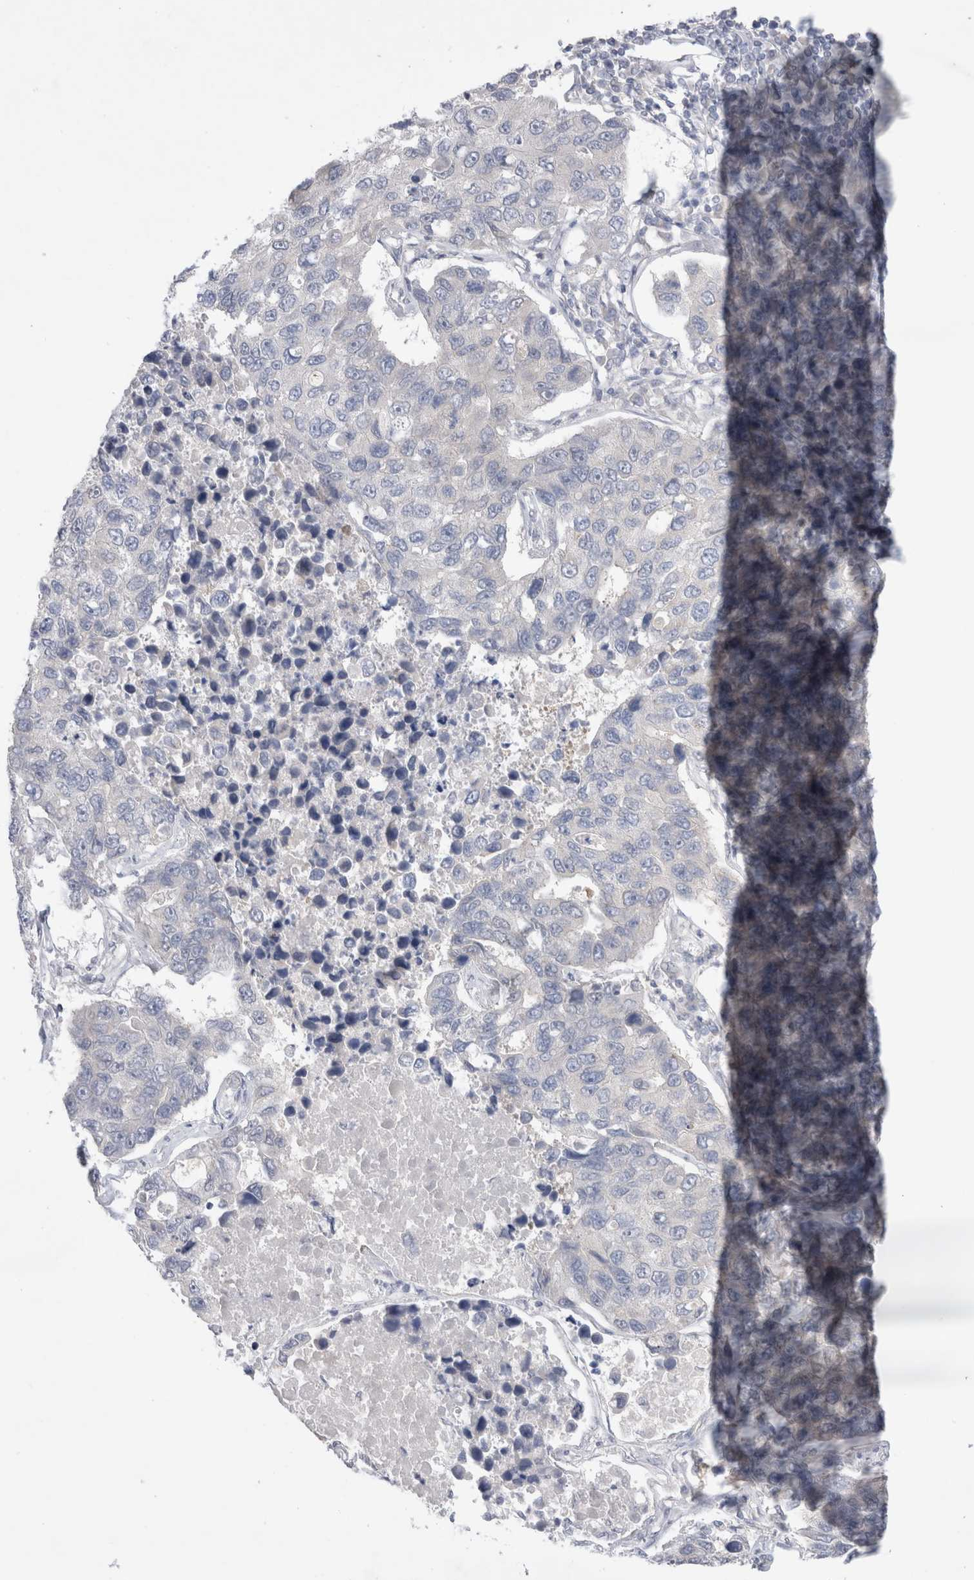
{"staining": {"intensity": "negative", "quantity": "none", "location": "none"}, "tissue": "lung cancer", "cell_type": "Tumor cells", "image_type": "cancer", "snomed": [{"axis": "morphology", "description": "Adenocarcinoma, NOS"}, {"axis": "topography", "description": "Lung"}], "caption": "Tumor cells are negative for protein expression in human adenocarcinoma (lung).", "gene": "BICD2", "patient": {"sex": "male", "age": 64}}